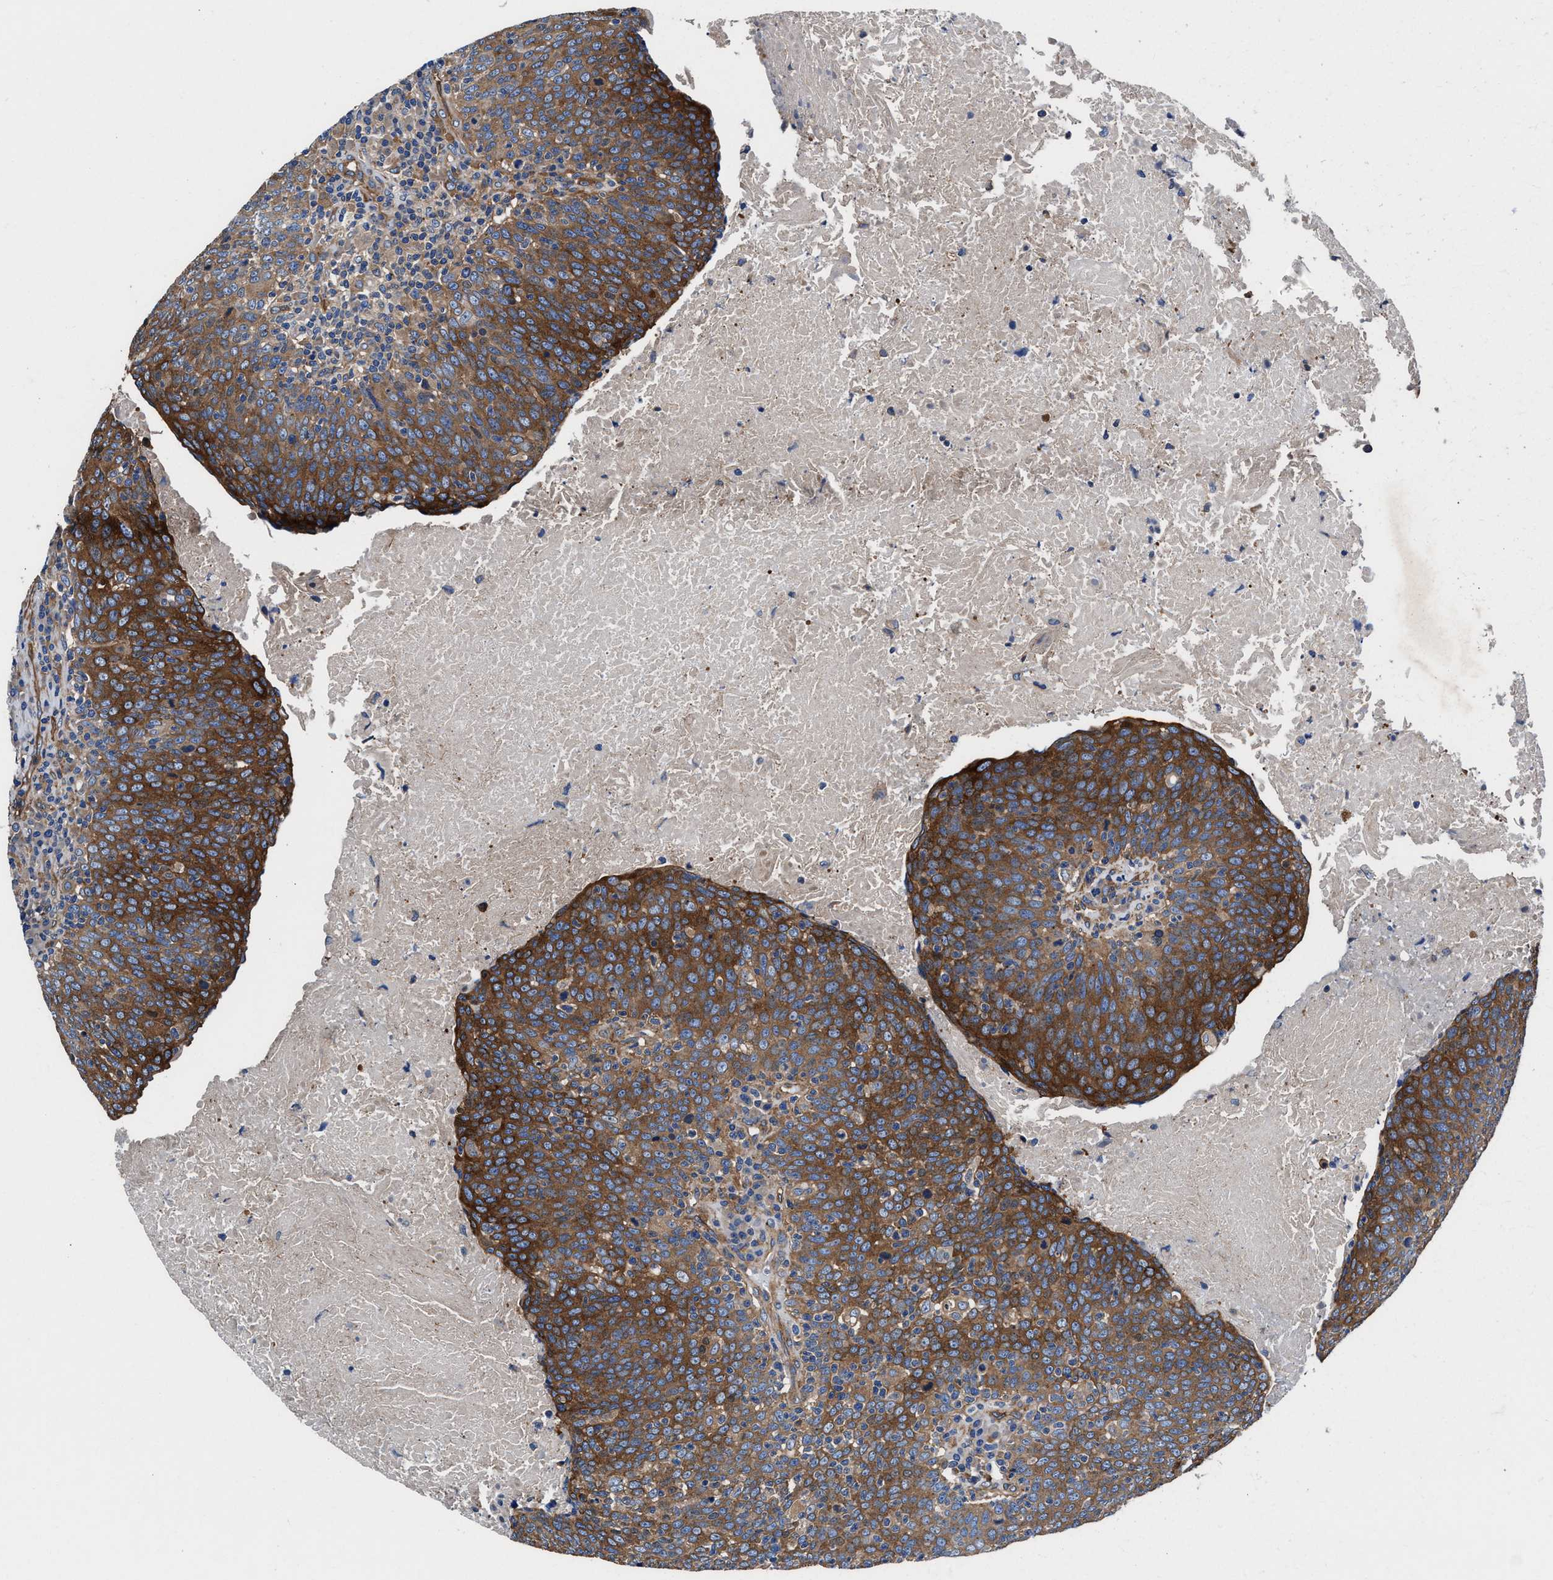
{"staining": {"intensity": "strong", "quantity": ">75%", "location": "cytoplasmic/membranous"}, "tissue": "head and neck cancer", "cell_type": "Tumor cells", "image_type": "cancer", "snomed": [{"axis": "morphology", "description": "Squamous cell carcinoma, NOS"}, {"axis": "morphology", "description": "Squamous cell carcinoma, metastatic, NOS"}, {"axis": "topography", "description": "Lymph node"}, {"axis": "topography", "description": "Head-Neck"}], "caption": "Squamous cell carcinoma (head and neck) was stained to show a protein in brown. There is high levels of strong cytoplasmic/membranous staining in about >75% of tumor cells. The protein of interest is shown in brown color, while the nuclei are stained blue.", "gene": "SH3GL1", "patient": {"sex": "male", "age": 62}}